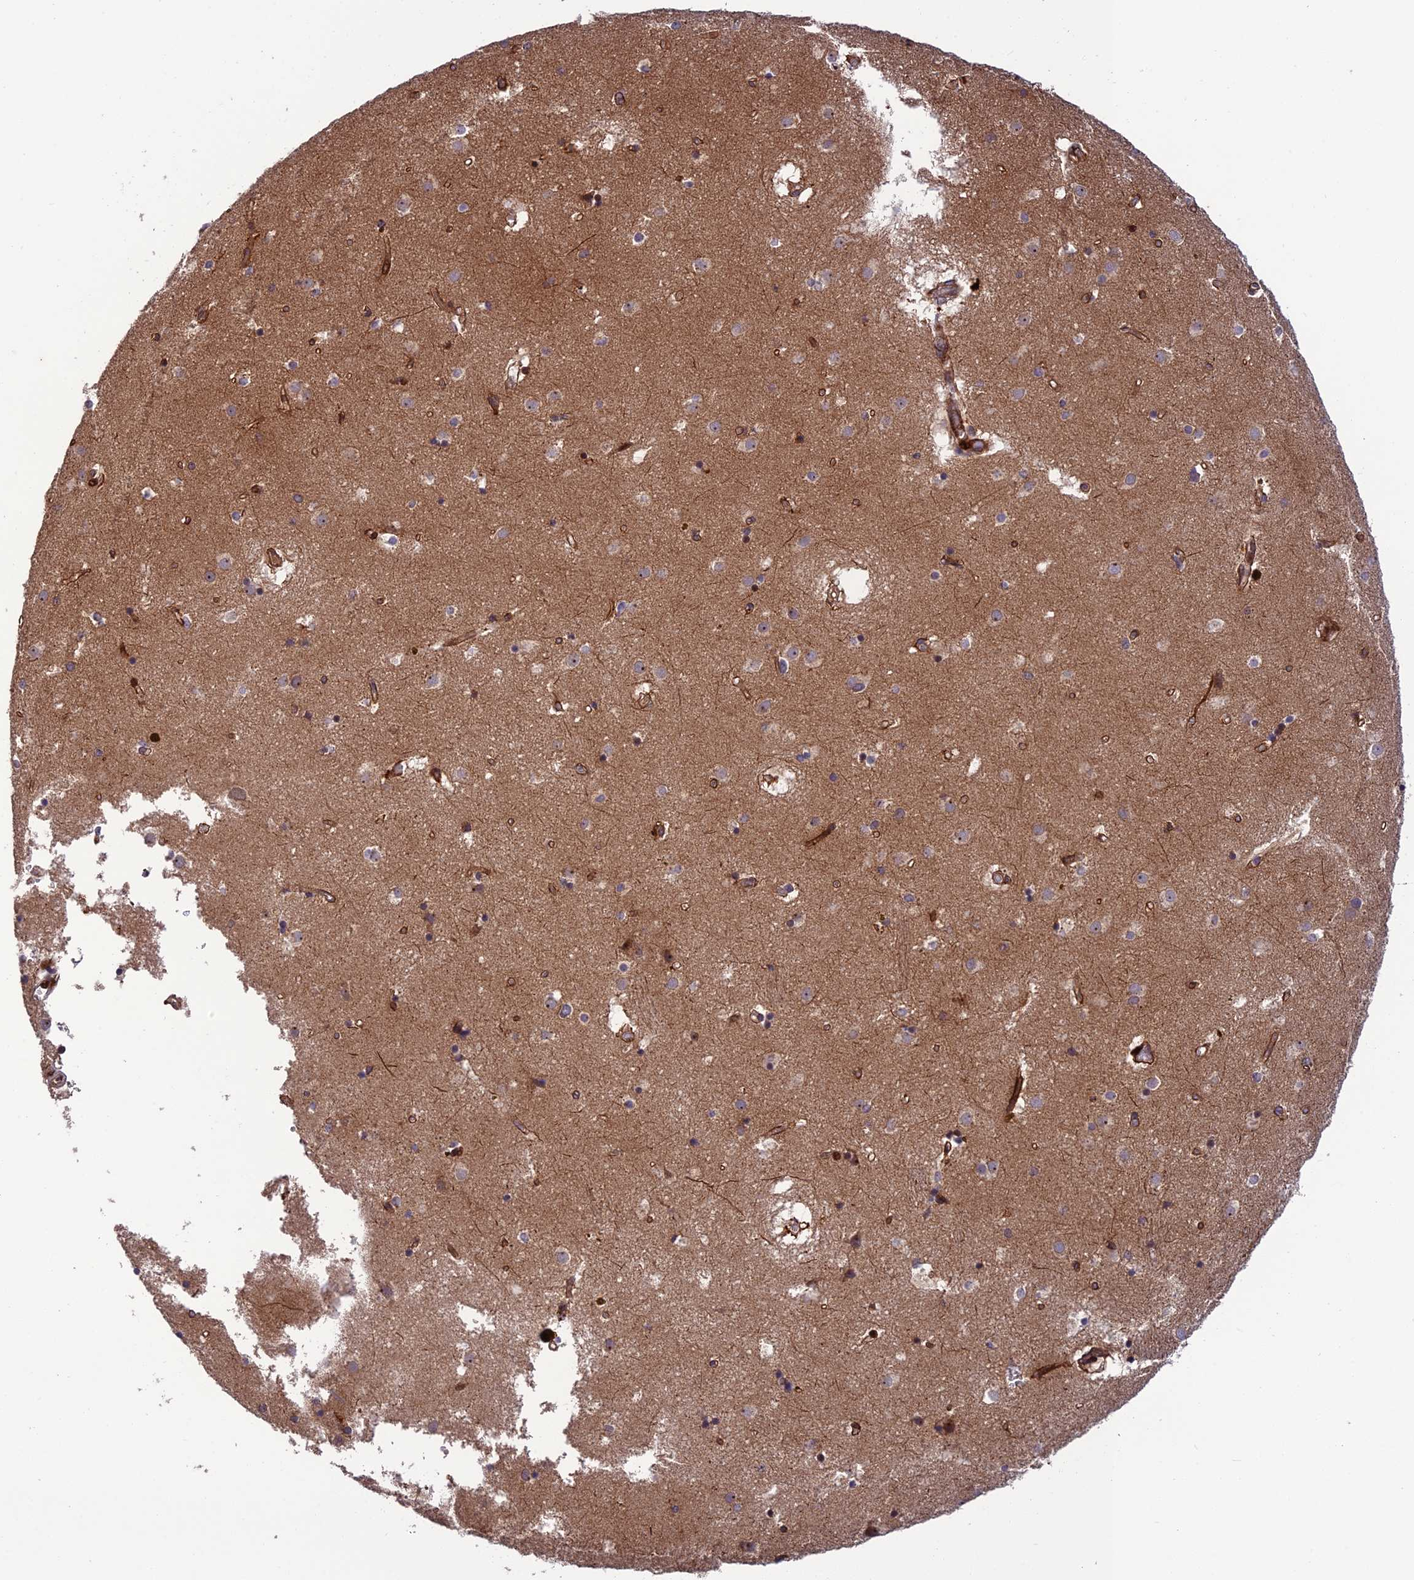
{"staining": {"intensity": "moderate", "quantity": "<25%", "location": "cytoplasmic/membranous,nuclear"}, "tissue": "caudate", "cell_type": "Glial cells", "image_type": "normal", "snomed": [{"axis": "morphology", "description": "Normal tissue, NOS"}, {"axis": "topography", "description": "Lateral ventricle wall"}], "caption": "Caudate stained for a protein (brown) exhibits moderate cytoplasmic/membranous,nuclear positive expression in approximately <25% of glial cells.", "gene": "SMIM7", "patient": {"sex": "male", "age": 70}}